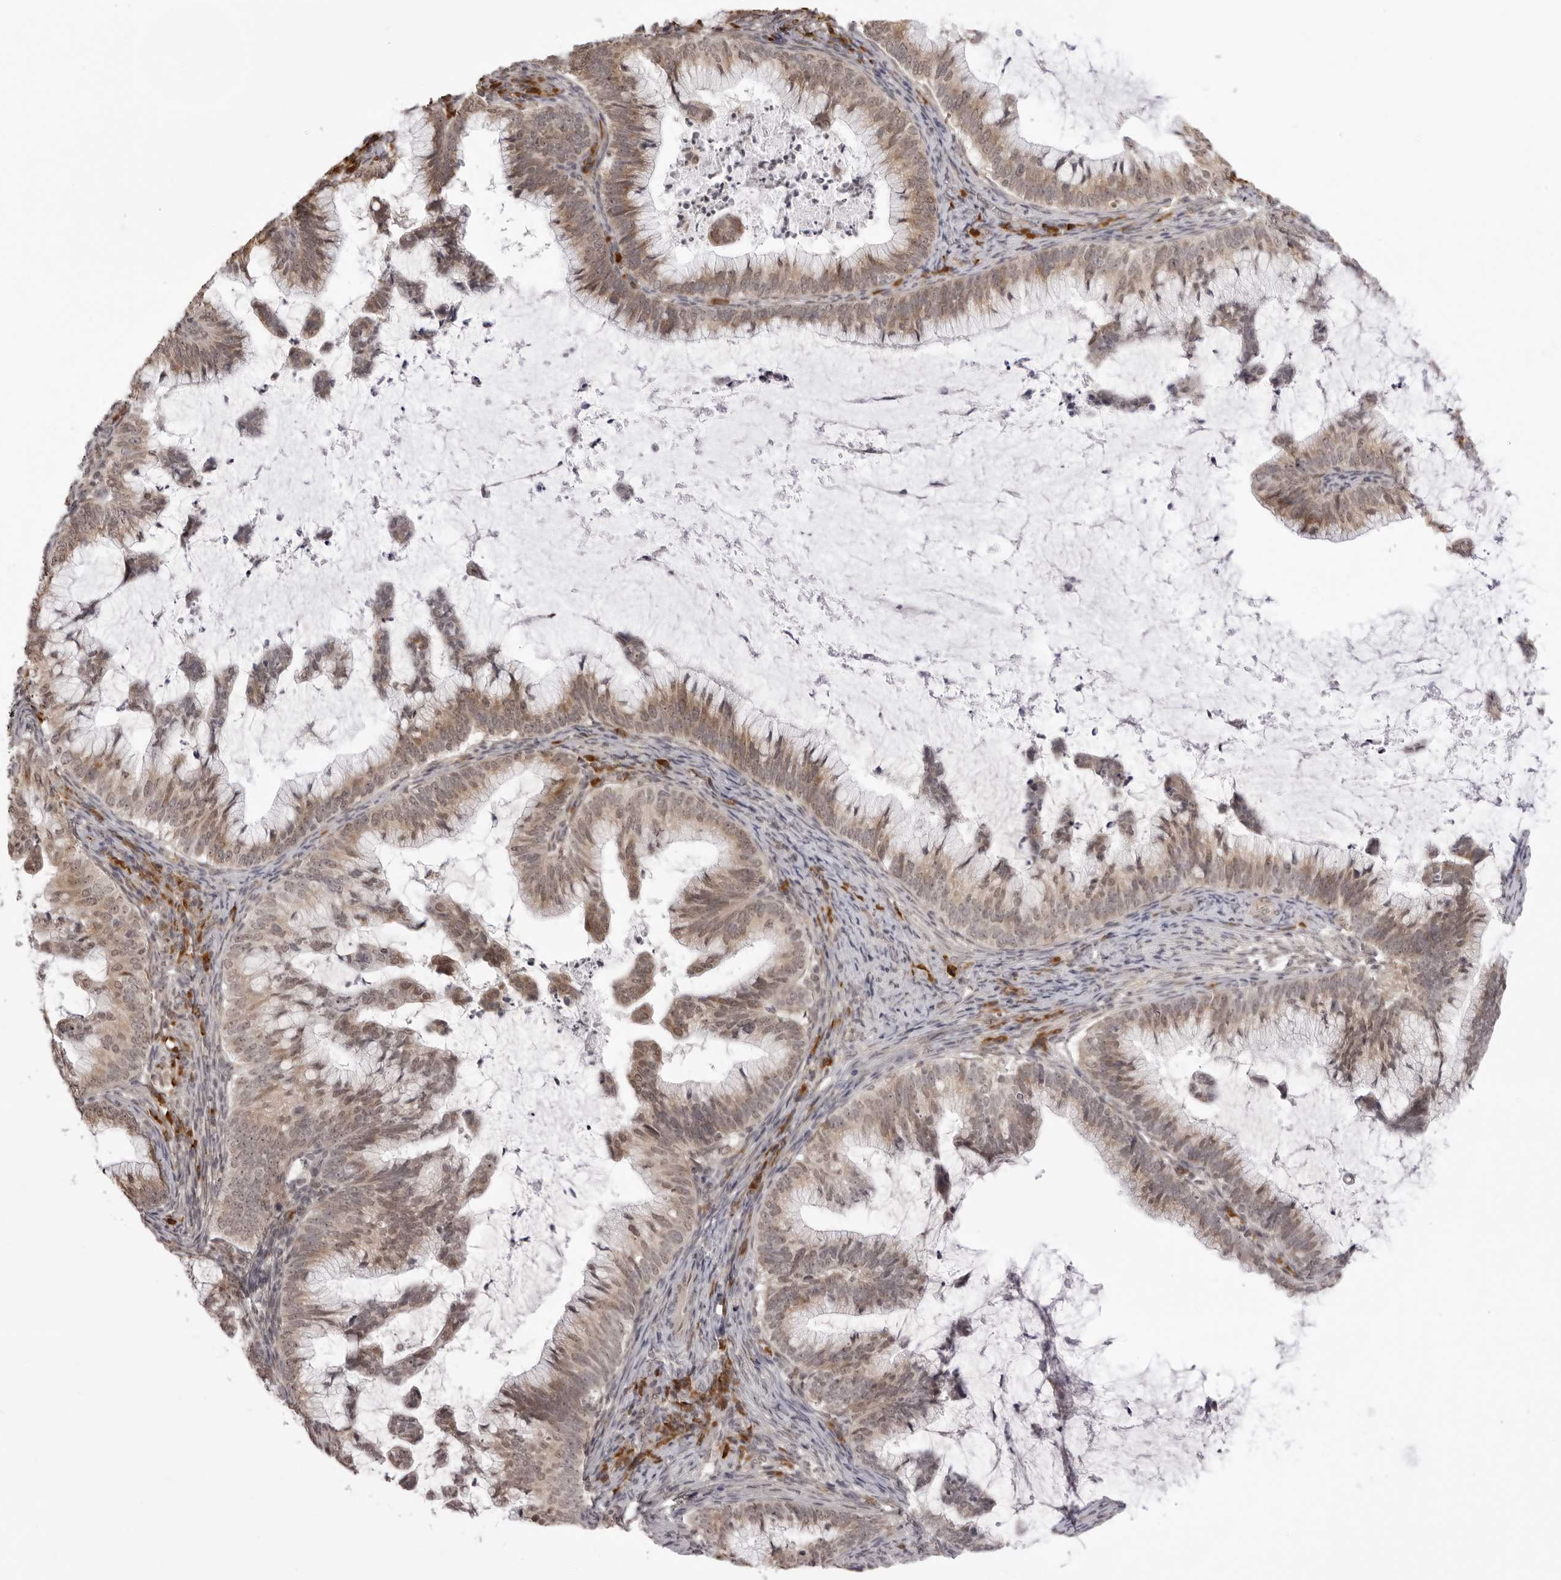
{"staining": {"intensity": "weak", "quantity": ">75%", "location": "cytoplasmic/membranous,nuclear"}, "tissue": "cervical cancer", "cell_type": "Tumor cells", "image_type": "cancer", "snomed": [{"axis": "morphology", "description": "Adenocarcinoma, NOS"}, {"axis": "topography", "description": "Cervix"}], "caption": "This micrograph reveals immunohistochemistry staining of adenocarcinoma (cervical), with low weak cytoplasmic/membranous and nuclear staining in about >75% of tumor cells.", "gene": "ZC3H11A", "patient": {"sex": "female", "age": 36}}